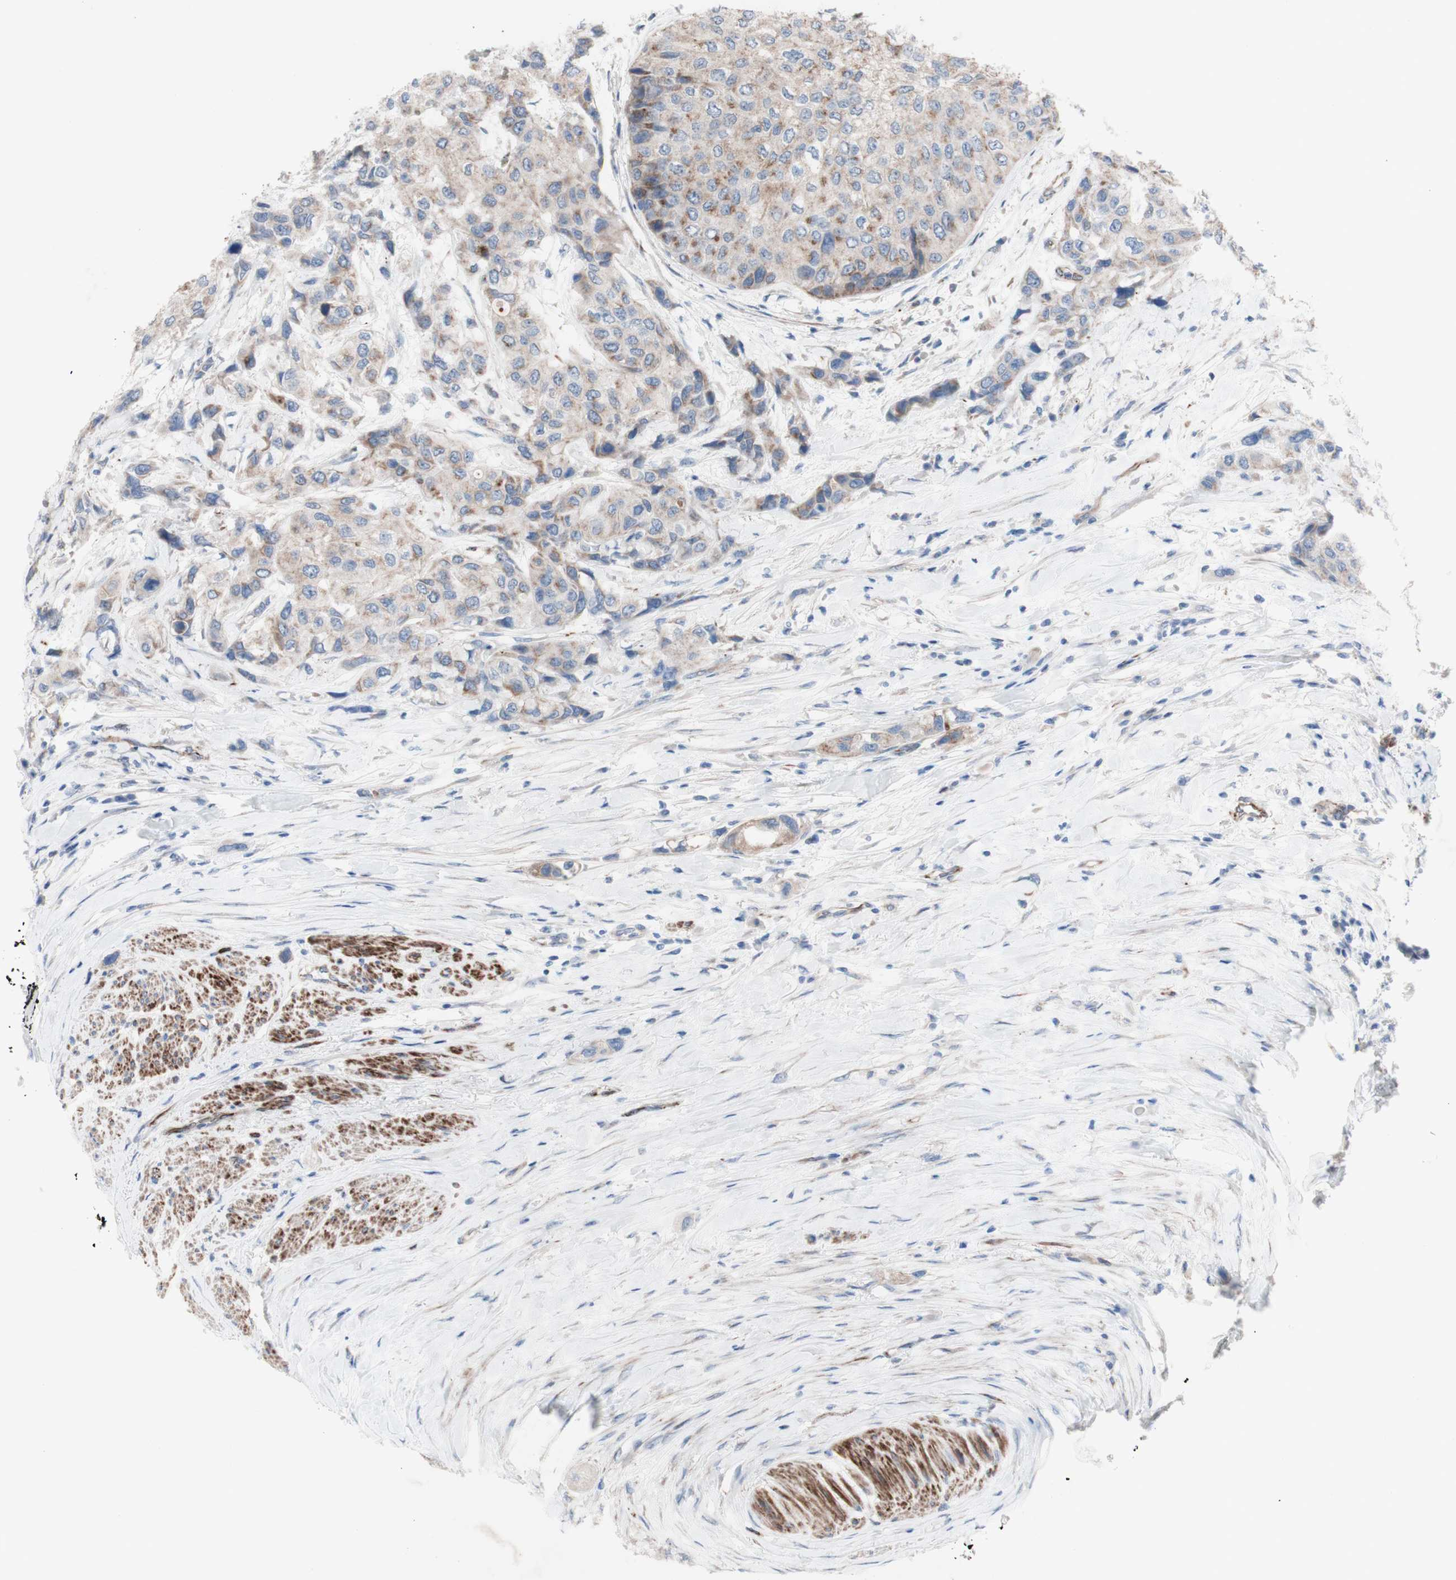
{"staining": {"intensity": "weak", "quantity": "<25%", "location": "cytoplasmic/membranous"}, "tissue": "urothelial cancer", "cell_type": "Tumor cells", "image_type": "cancer", "snomed": [{"axis": "morphology", "description": "Urothelial carcinoma, High grade"}, {"axis": "topography", "description": "Urinary bladder"}], "caption": "This micrograph is of urothelial cancer stained with IHC to label a protein in brown with the nuclei are counter-stained blue. There is no expression in tumor cells.", "gene": "AGPAT5", "patient": {"sex": "female", "age": 56}}